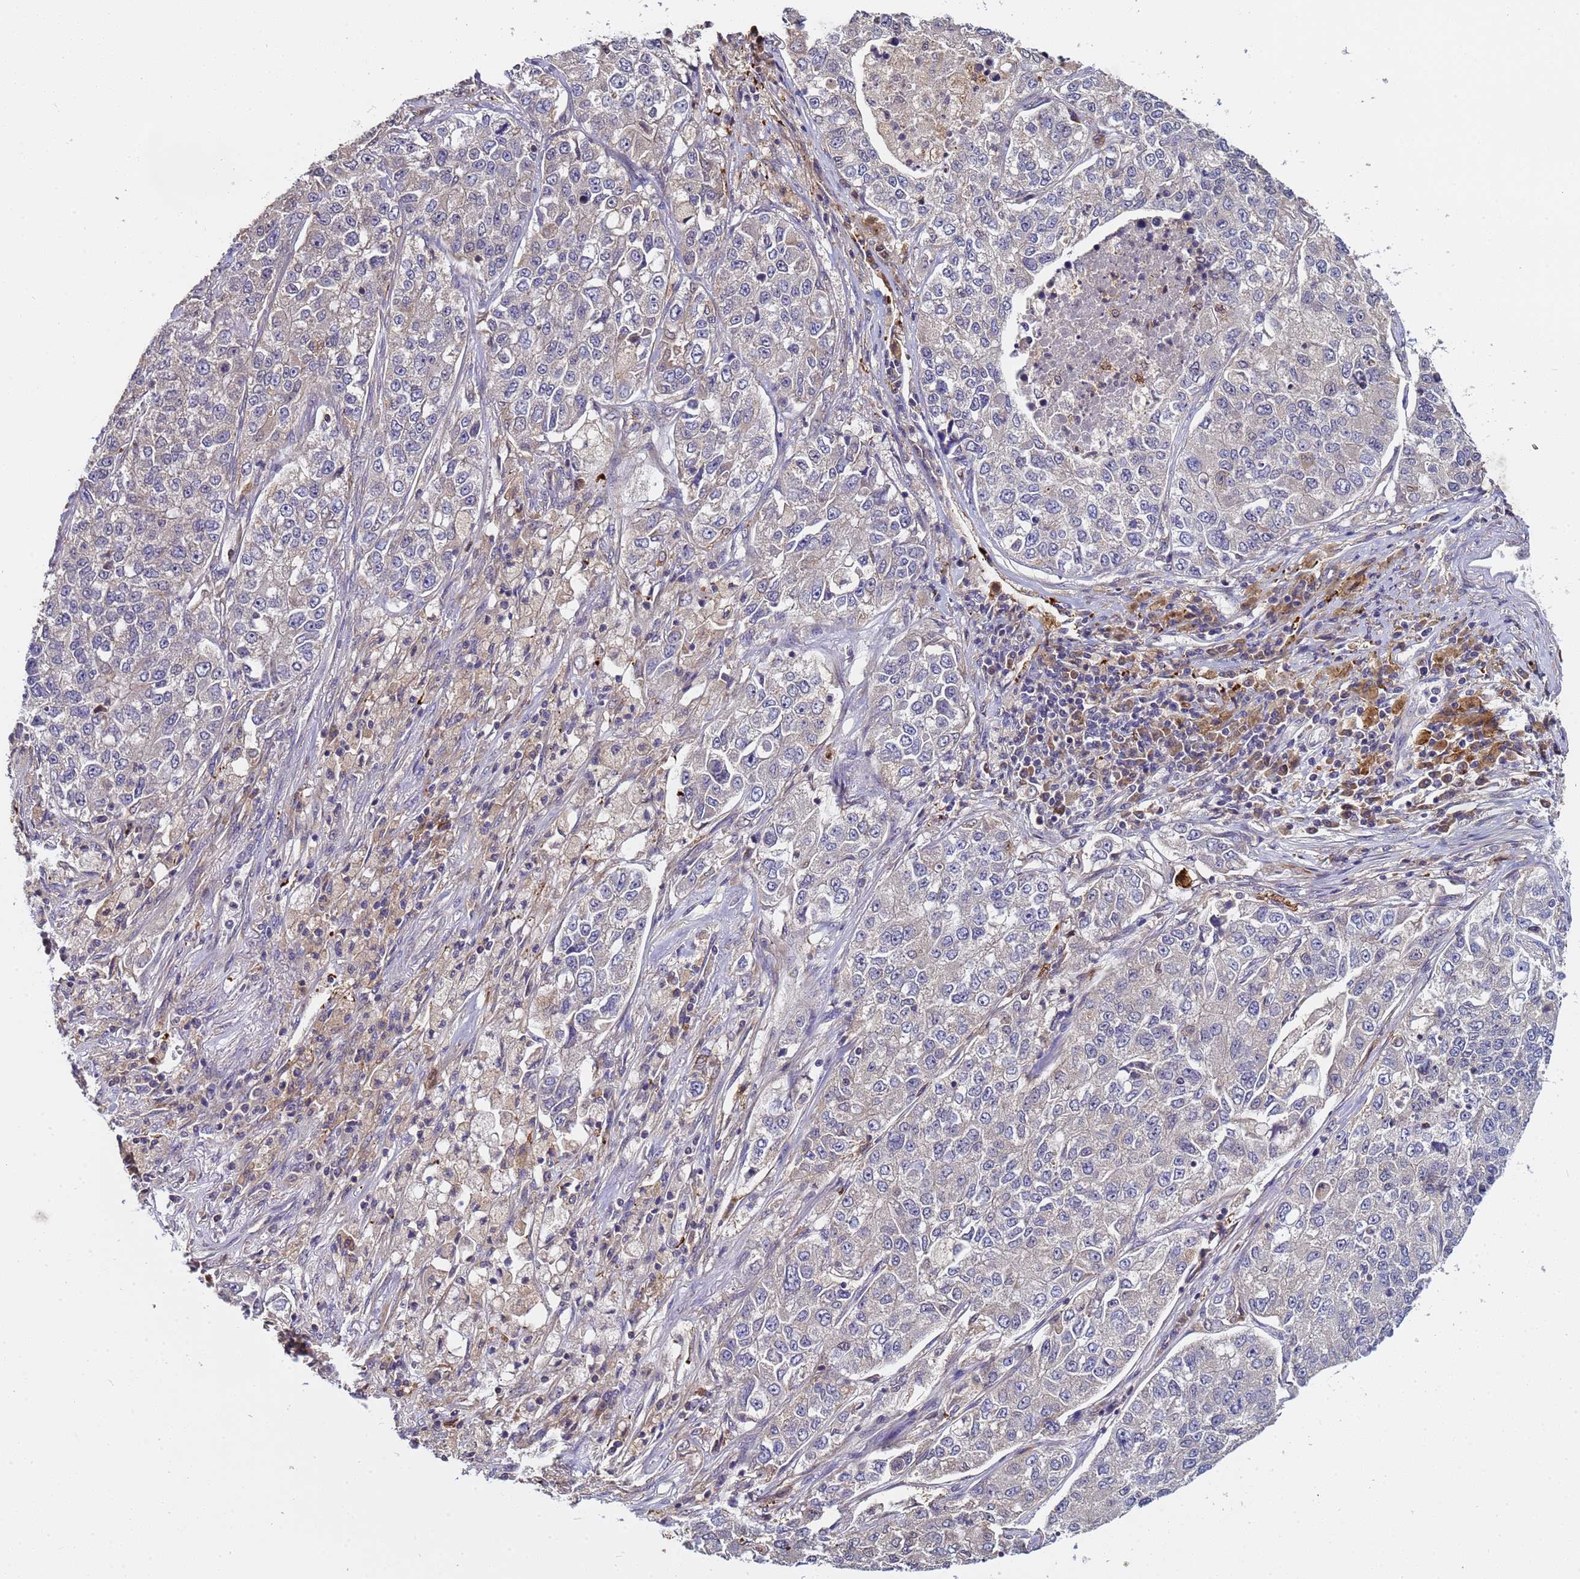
{"staining": {"intensity": "negative", "quantity": "none", "location": "none"}, "tissue": "lung cancer", "cell_type": "Tumor cells", "image_type": "cancer", "snomed": [{"axis": "morphology", "description": "Adenocarcinoma, NOS"}, {"axis": "topography", "description": "Lung"}], "caption": "This is an immunohistochemistry photomicrograph of lung adenocarcinoma. There is no positivity in tumor cells.", "gene": "ELMOD2", "patient": {"sex": "male", "age": 49}}